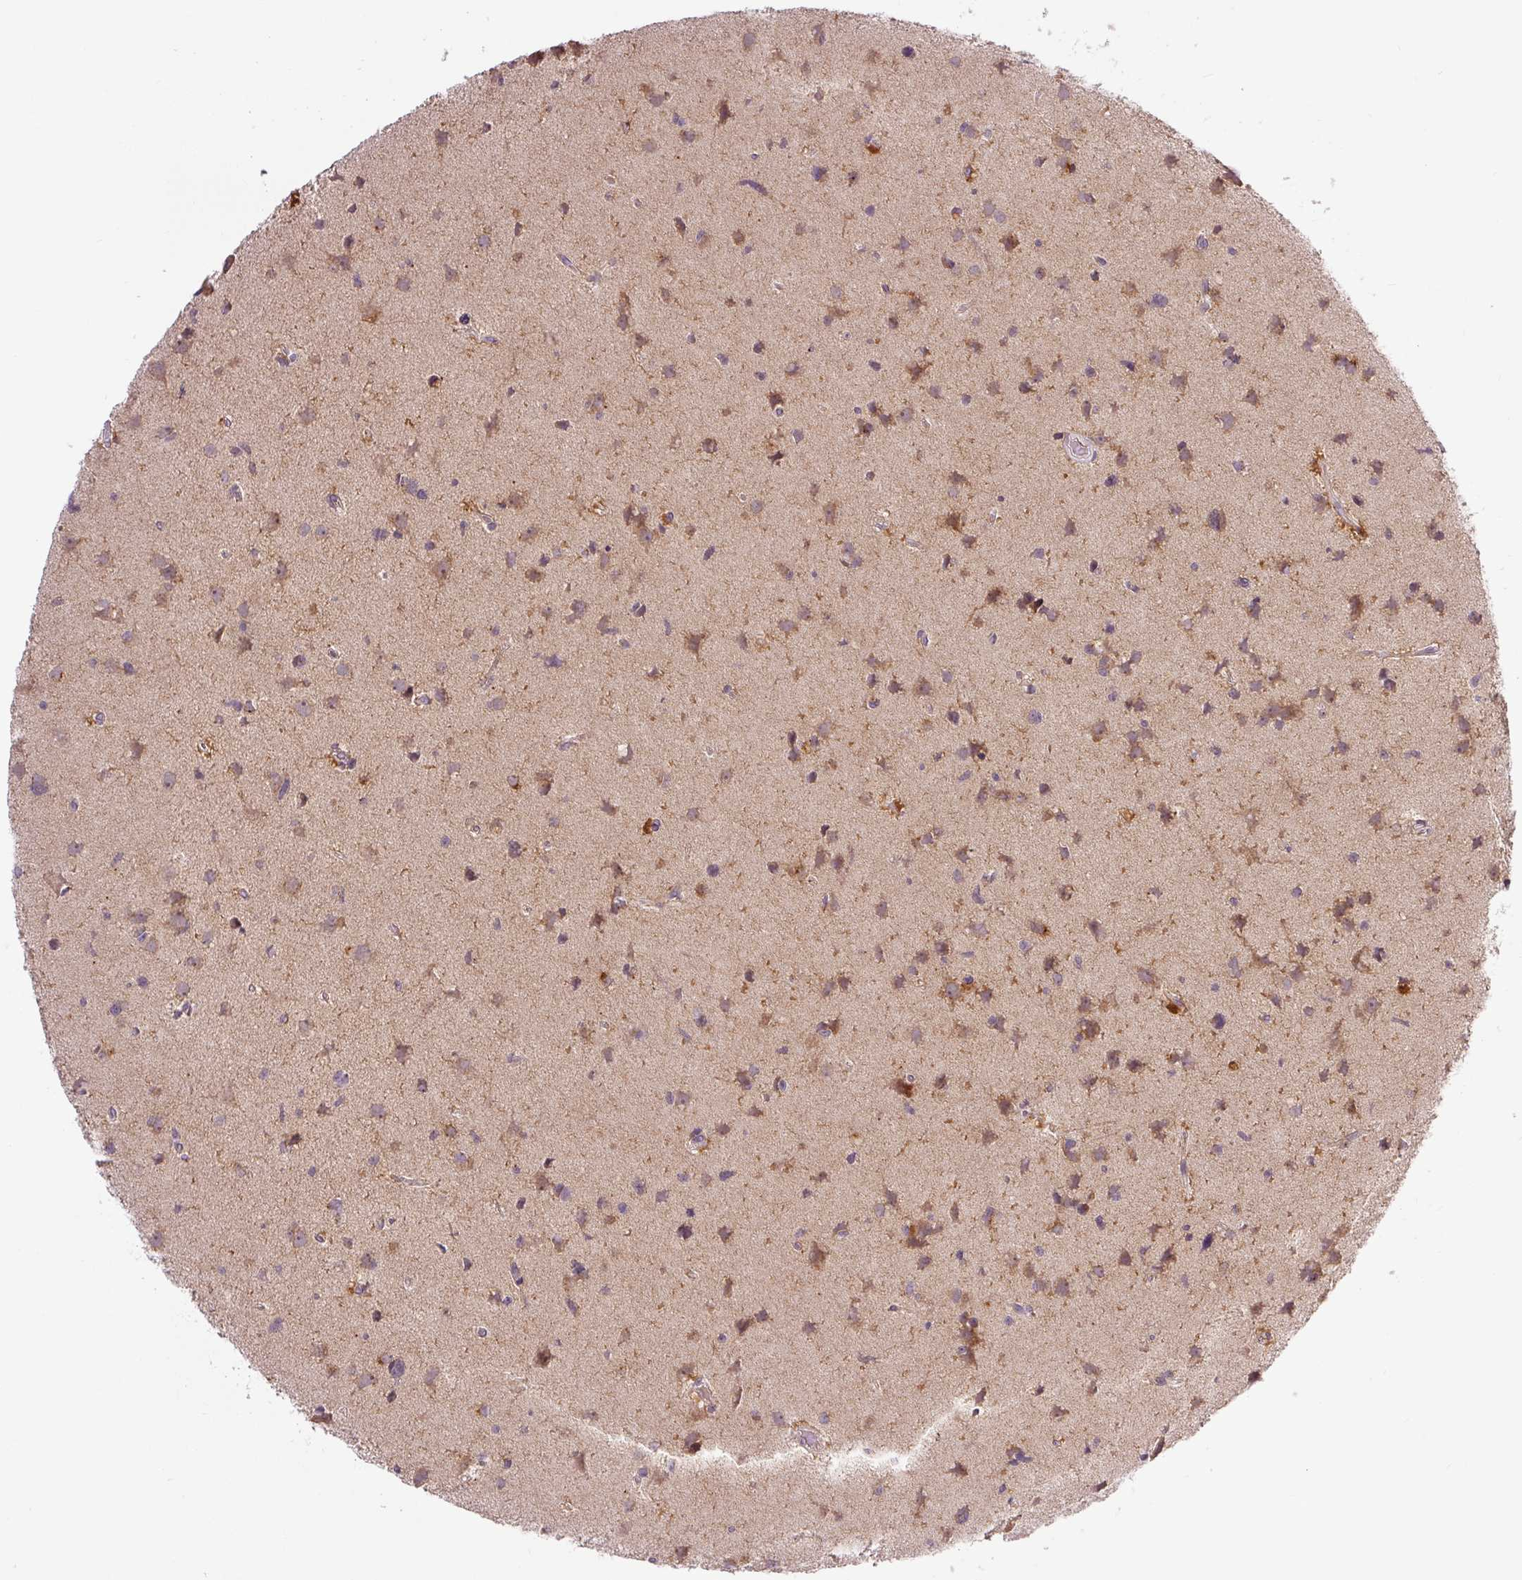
{"staining": {"intensity": "weak", "quantity": "25%-75%", "location": "cytoplasmic/membranous"}, "tissue": "glioma", "cell_type": "Tumor cells", "image_type": "cancer", "snomed": [{"axis": "morphology", "description": "Glioma, malignant, High grade"}, {"axis": "topography", "description": "Brain"}], "caption": "Protein staining by IHC demonstrates weak cytoplasmic/membranous staining in approximately 25%-75% of tumor cells in malignant glioma (high-grade).", "gene": "PCM1", "patient": {"sex": "male", "age": 23}}